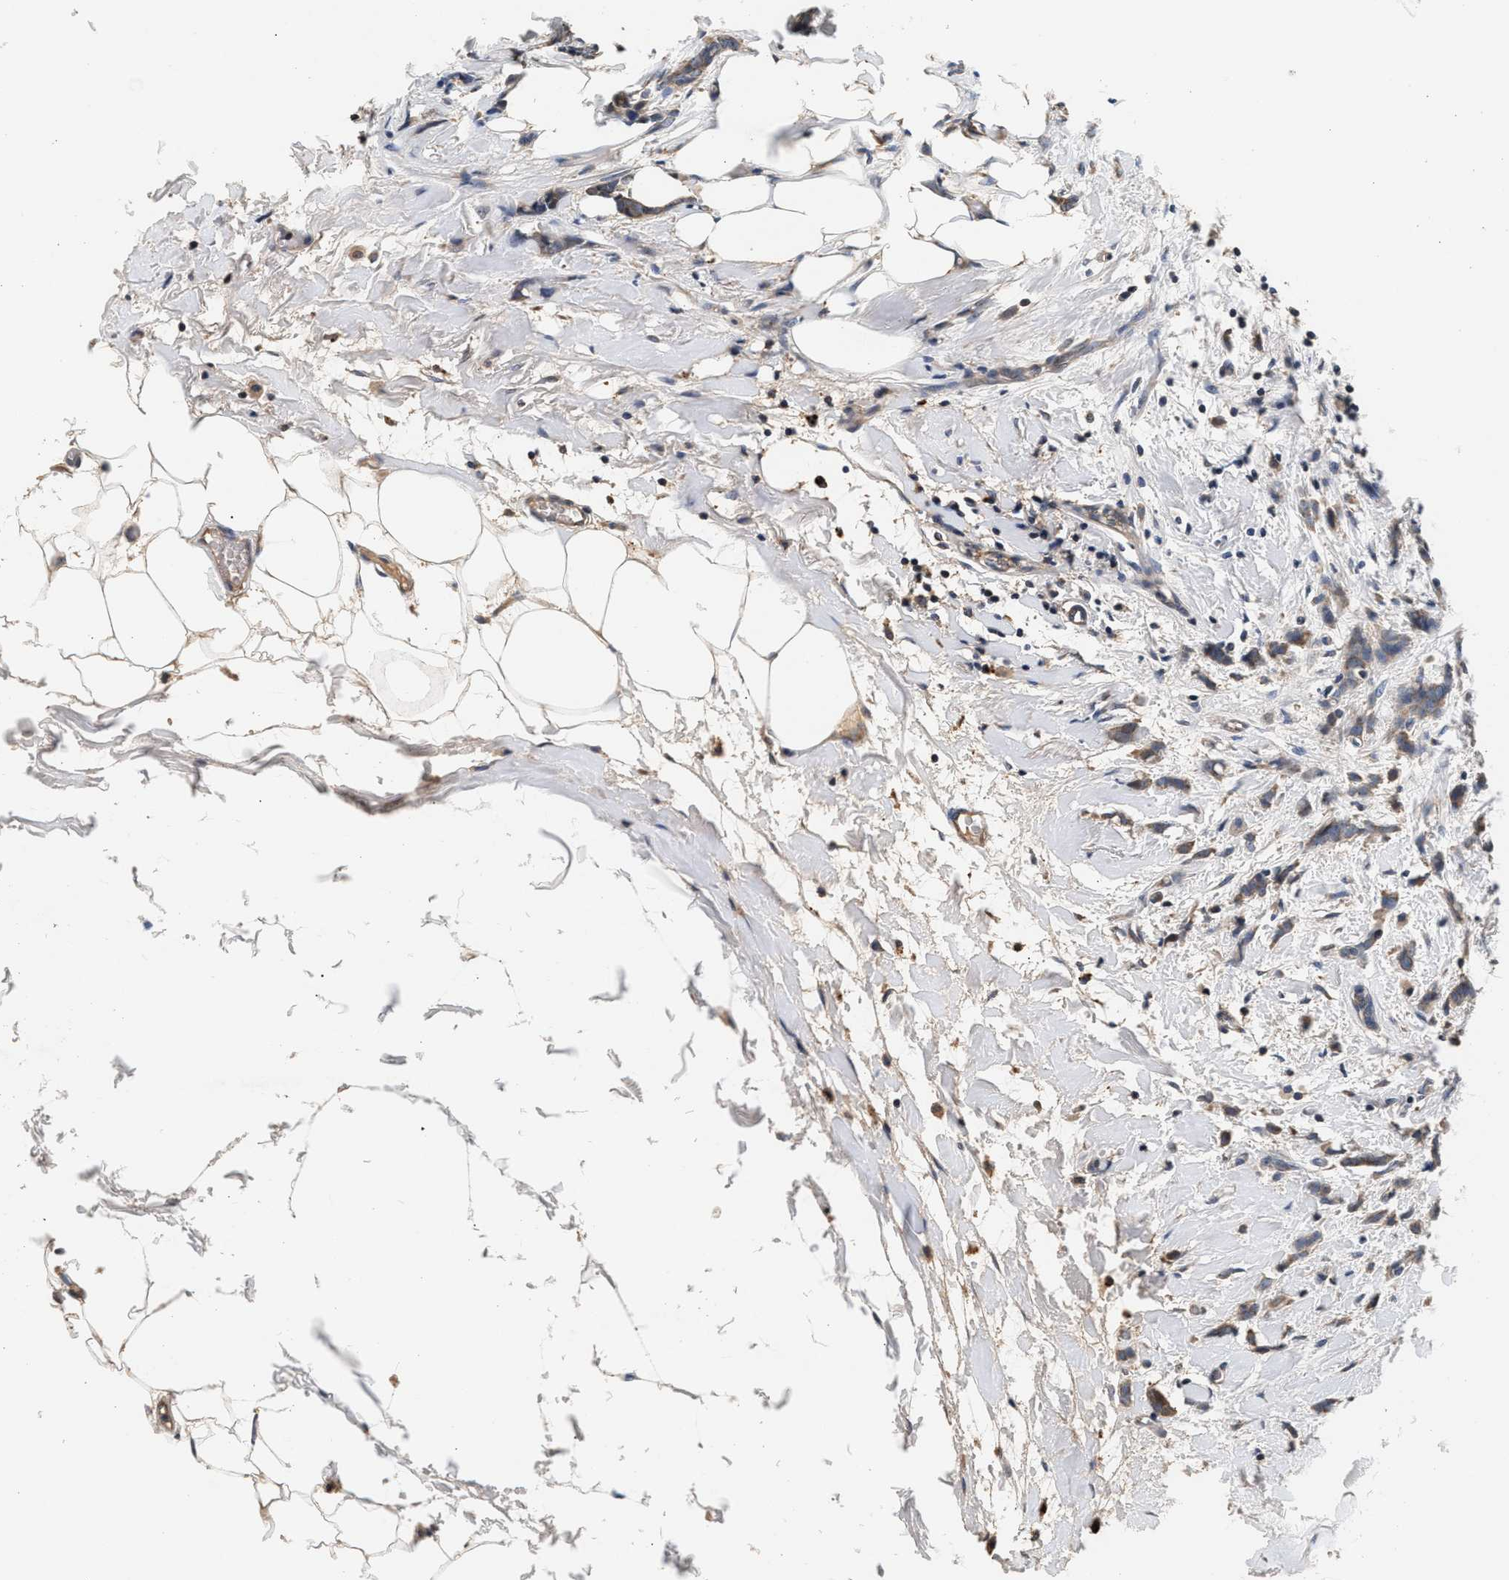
{"staining": {"intensity": "weak", "quantity": ">75%", "location": "cytoplasmic/membranous"}, "tissue": "breast cancer", "cell_type": "Tumor cells", "image_type": "cancer", "snomed": [{"axis": "morphology", "description": "Lobular carcinoma, in situ"}, {"axis": "morphology", "description": "Lobular carcinoma"}, {"axis": "topography", "description": "Breast"}], "caption": "Weak cytoplasmic/membranous staining is identified in about >75% of tumor cells in breast cancer.", "gene": "PTGR3", "patient": {"sex": "female", "age": 41}}